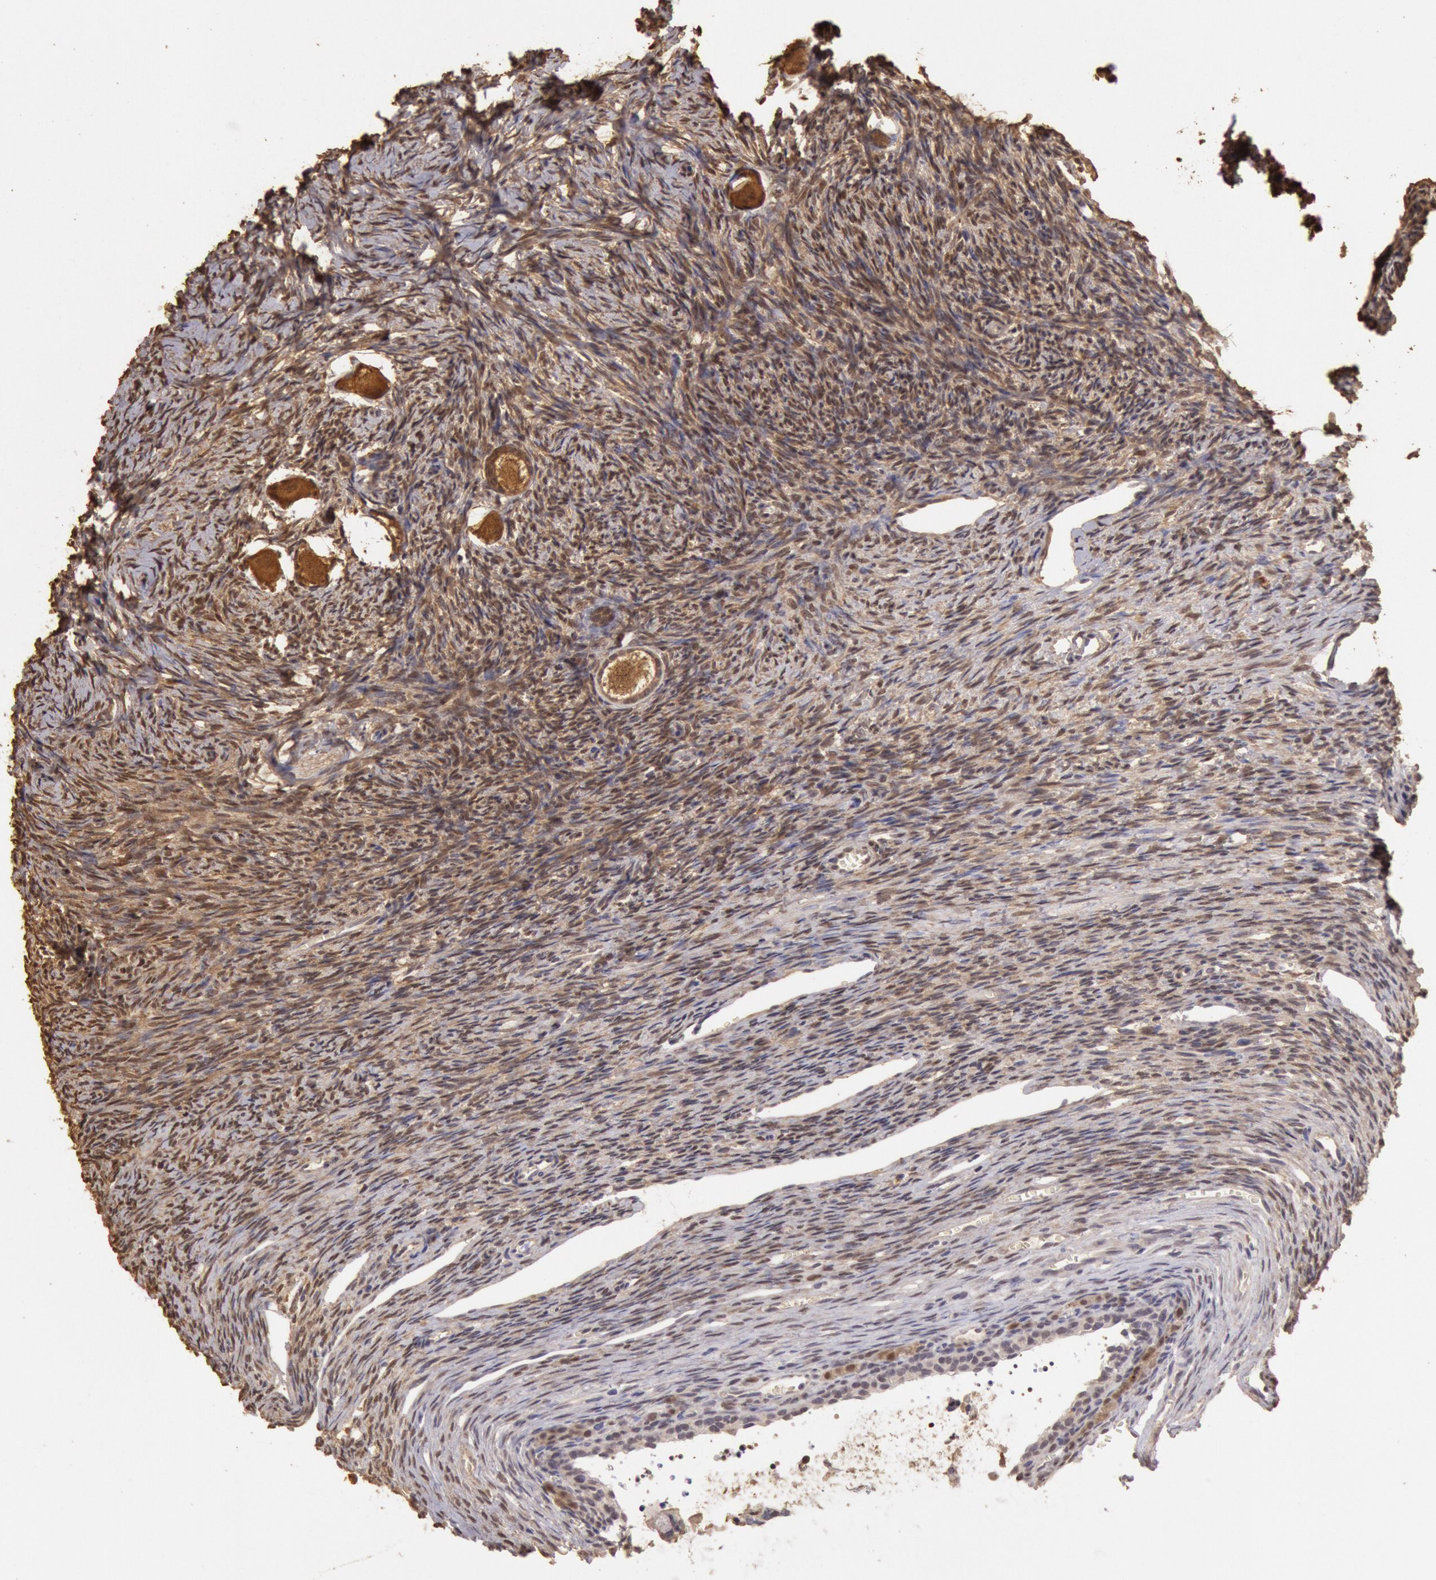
{"staining": {"intensity": "moderate", "quantity": "25%-75%", "location": "none"}, "tissue": "ovary", "cell_type": "Follicle cells", "image_type": "normal", "snomed": [{"axis": "morphology", "description": "Normal tissue, NOS"}, {"axis": "topography", "description": "Ovary"}], "caption": "Normal ovary displays moderate None staining in approximately 25%-75% of follicle cells.", "gene": "SOD1", "patient": {"sex": "female", "age": 27}}